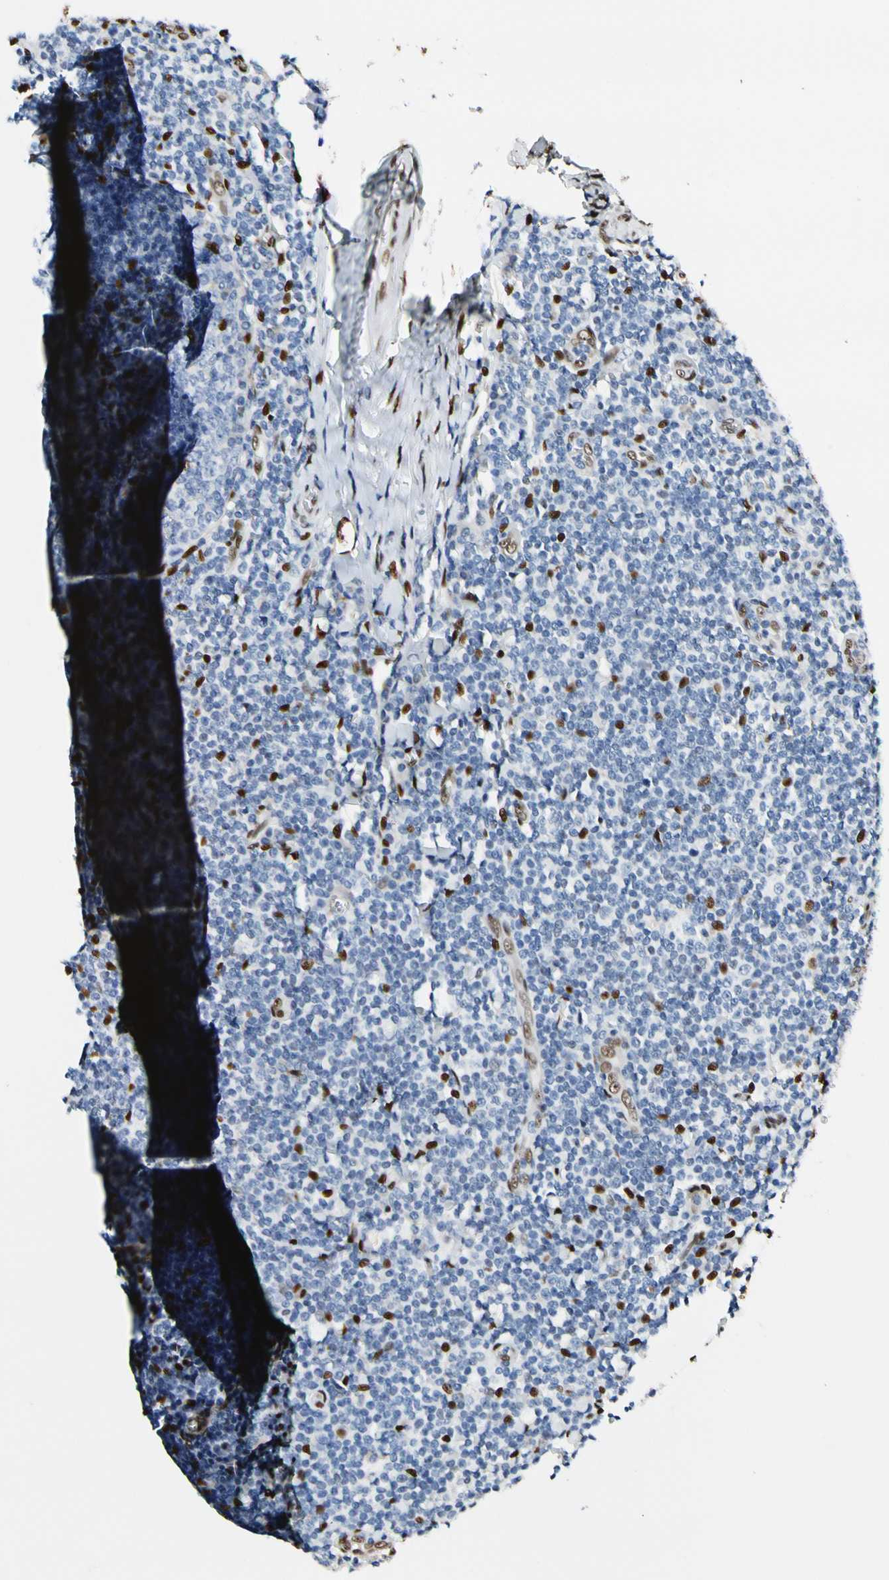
{"staining": {"intensity": "moderate", "quantity": "<25%", "location": "nuclear"}, "tissue": "tonsil", "cell_type": "Germinal center cells", "image_type": "normal", "snomed": [{"axis": "morphology", "description": "Normal tissue, NOS"}, {"axis": "topography", "description": "Tonsil"}], "caption": "A high-resolution micrograph shows IHC staining of unremarkable tonsil, which reveals moderate nuclear expression in about <25% of germinal center cells.", "gene": "NFIA", "patient": {"sex": "male", "age": 31}}